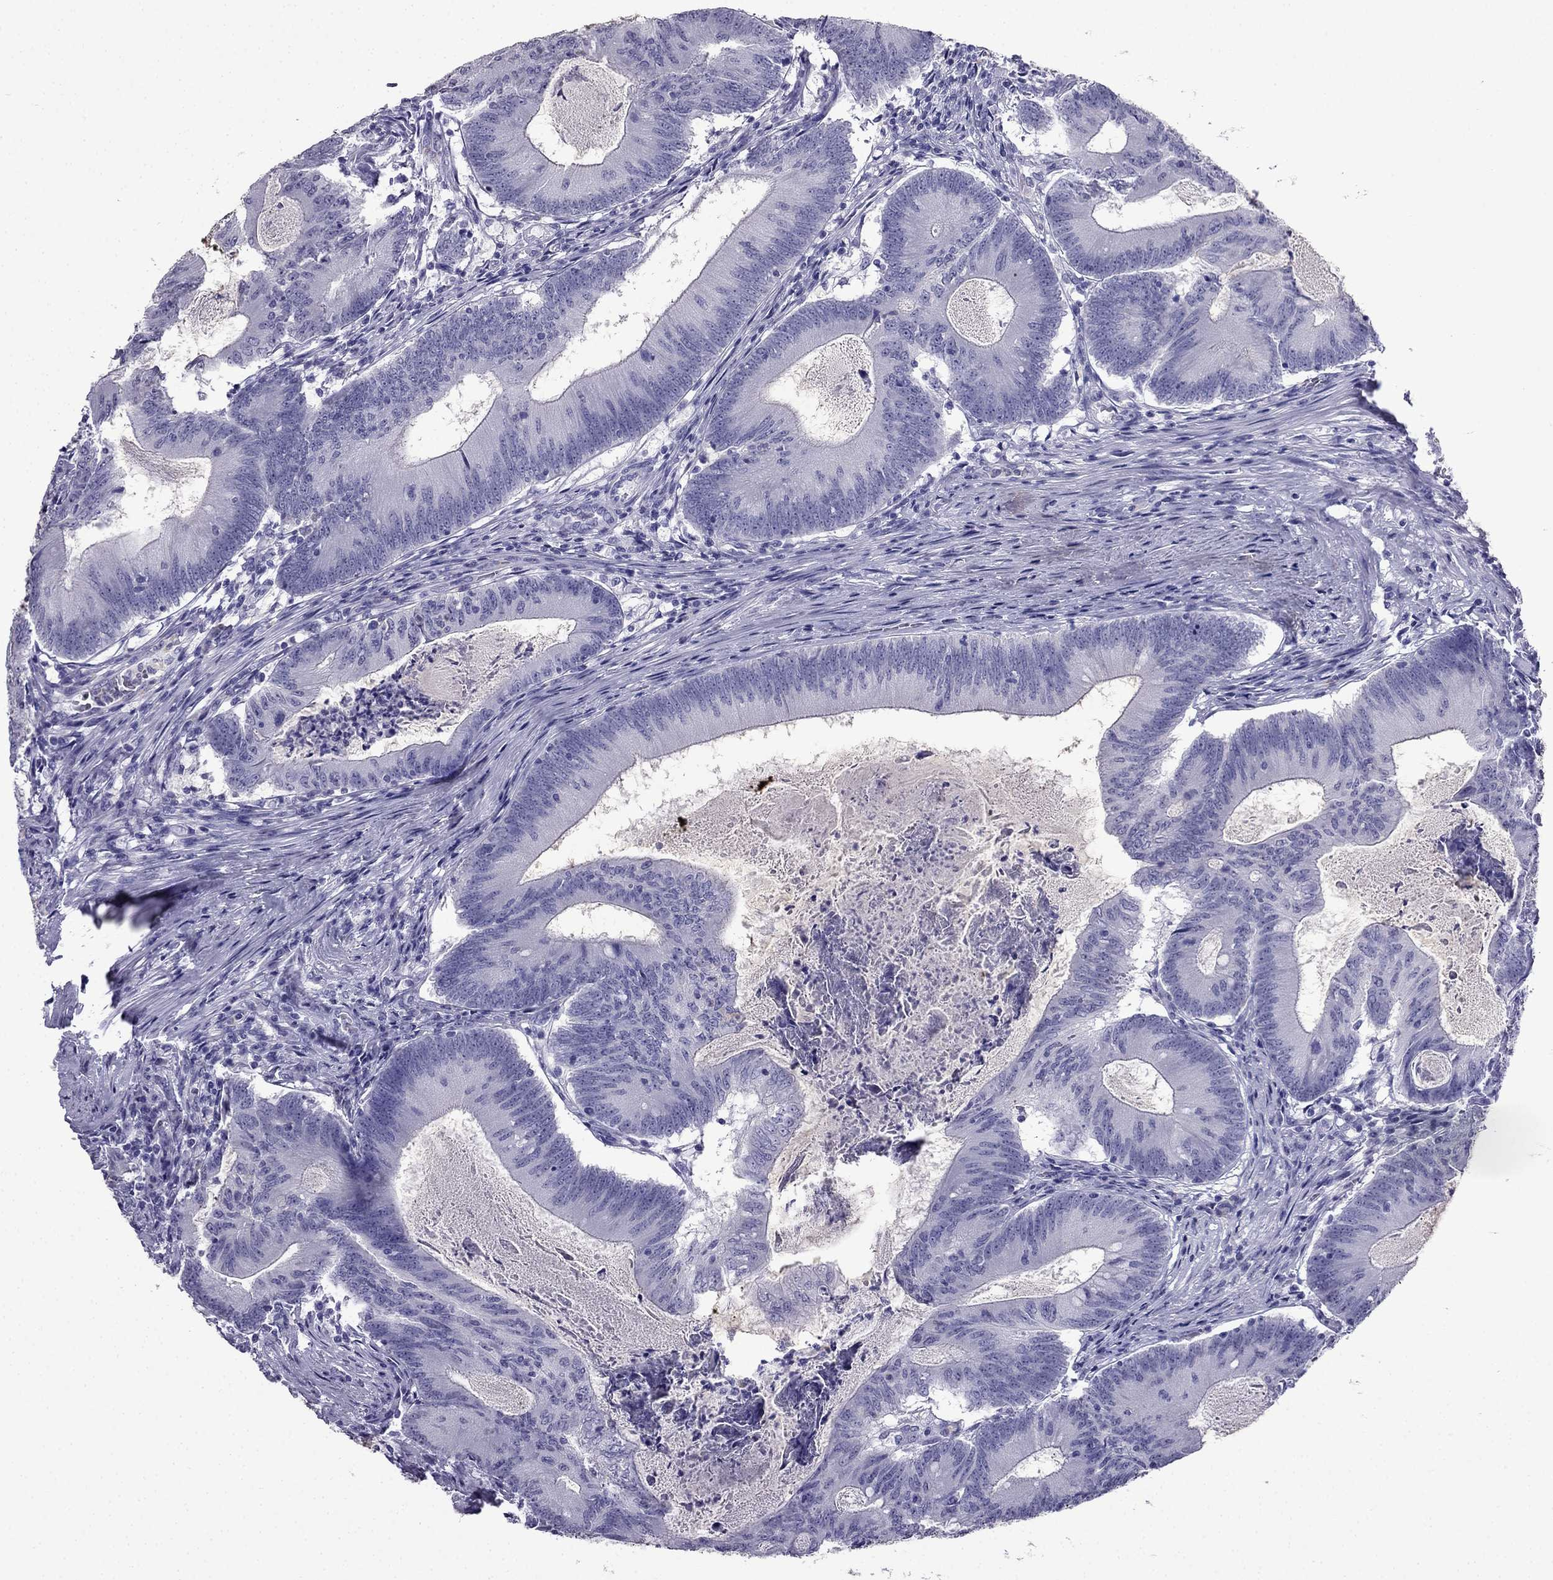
{"staining": {"intensity": "negative", "quantity": "none", "location": "none"}, "tissue": "colorectal cancer", "cell_type": "Tumor cells", "image_type": "cancer", "snomed": [{"axis": "morphology", "description": "Adenocarcinoma, NOS"}, {"axis": "topography", "description": "Colon"}], "caption": "DAB (3,3'-diaminobenzidine) immunohistochemical staining of human colorectal cancer displays no significant expression in tumor cells. (Immunohistochemistry, brightfield microscopy, high magnification).", "gene": "CDHR4", "patient": {"sex": "female", "age": 70}}